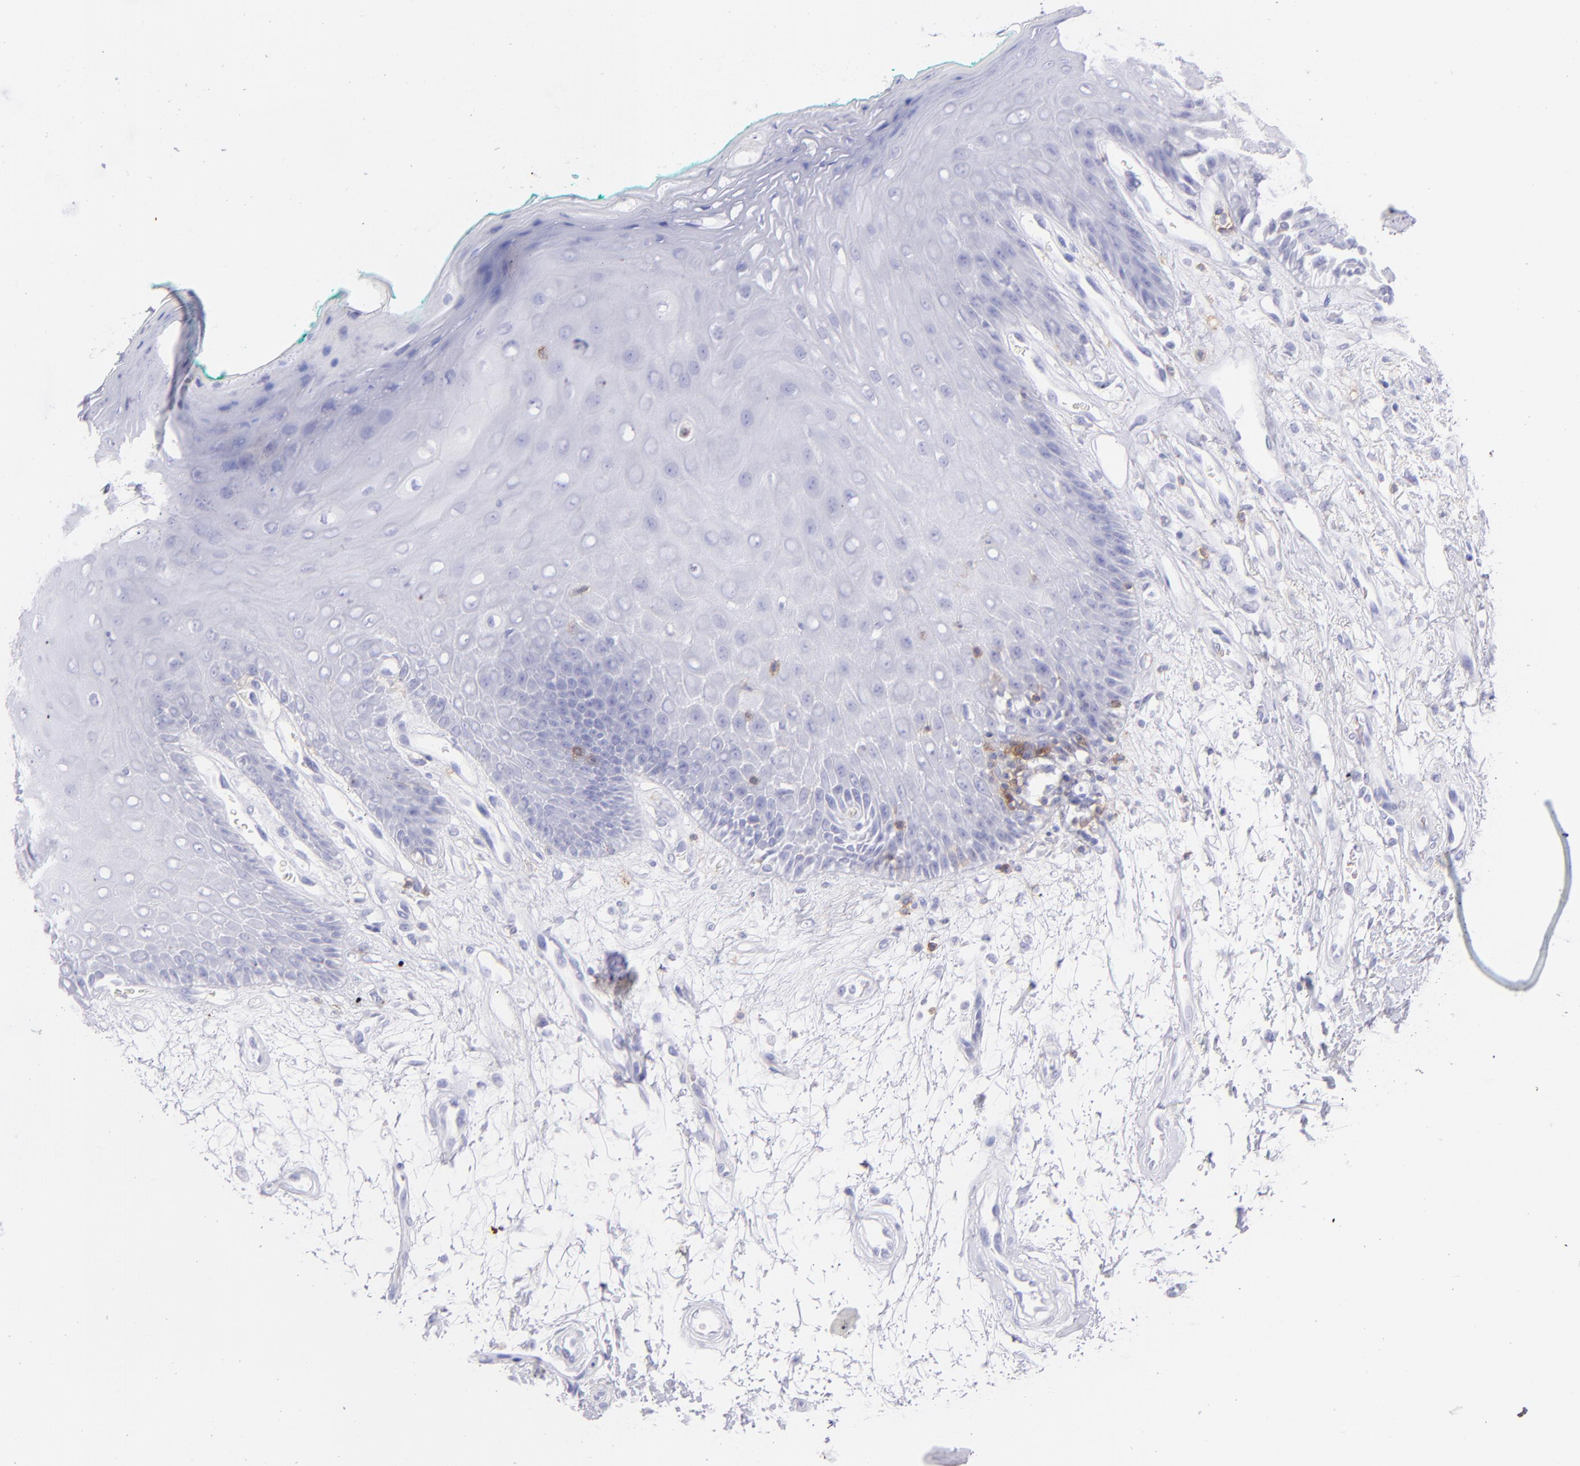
{"staining": {"intensity": "negative", "quantity": "none", "location": "none"}, "tissue": "oral mucosa", "cell_type": "Squamous epithelial cells", "image_type": "normal", "snomed": [{"axis": "morphology", "description": "Normal tissue, NOS"}, {"axis": "morphology", "description": "Squamous cell carcinoma, NOS"}, {"axis": "topography", "description": "Skeletal muscle"}, {"axis": "topography", "description": "Oral tissue"}, {"axis": "topography", "description": "Head-Neck"}], "caption": "An image of oral mucosa stained for a protein reveals no brown staining in squamous epithelial cells. The staining is performed using DAB (3,3'-diaminobenzidine) brown chromogen with nuclei counter-stained in using hematoxylin.", "gene": "CD69", "patient": {"sex": "female", "age": 84}}